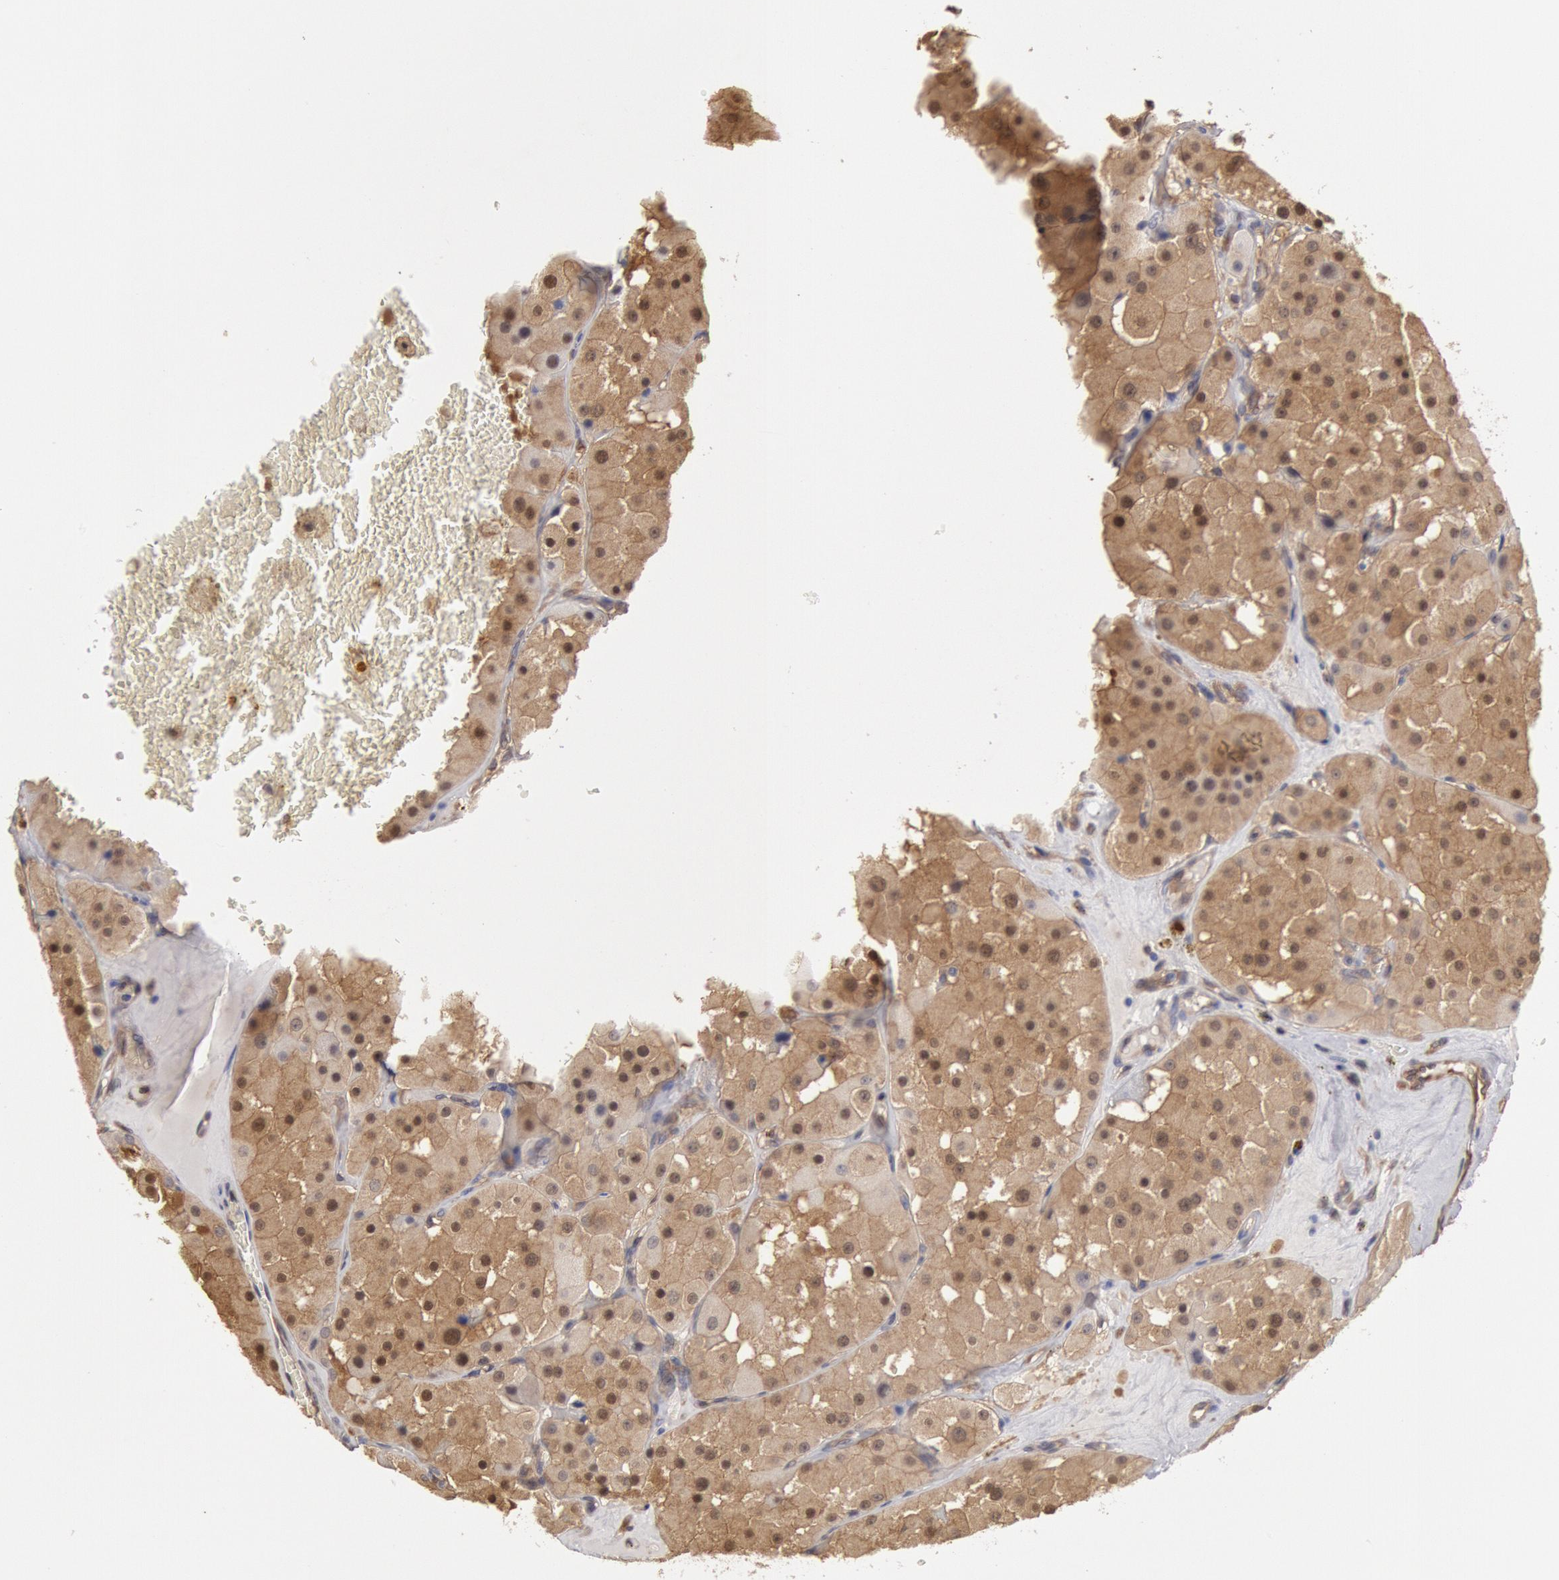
{"staining": {"intensity": "strong", "quantity": ">75%", "location": "cytoplasmic/membranous"}, "tissue": "renal cancer", "cell_type": "Tumor cells", "image_type": "cancer", "snomed": [{"axis": "morphology", "description": "Adenocarcinoma, uncertain malignant potential"}, {"axis": "topography", "description": "Kidney"}], "caption": "Human renal adenocarcinoma,  uncertain malignant potential stained with a brown dye exhibits strong cytoplasmic/membranous positive positivity in about >75% of tumor cells.", "gene": "CCDC50", "patient": {"sex": "male", "age": 63}}